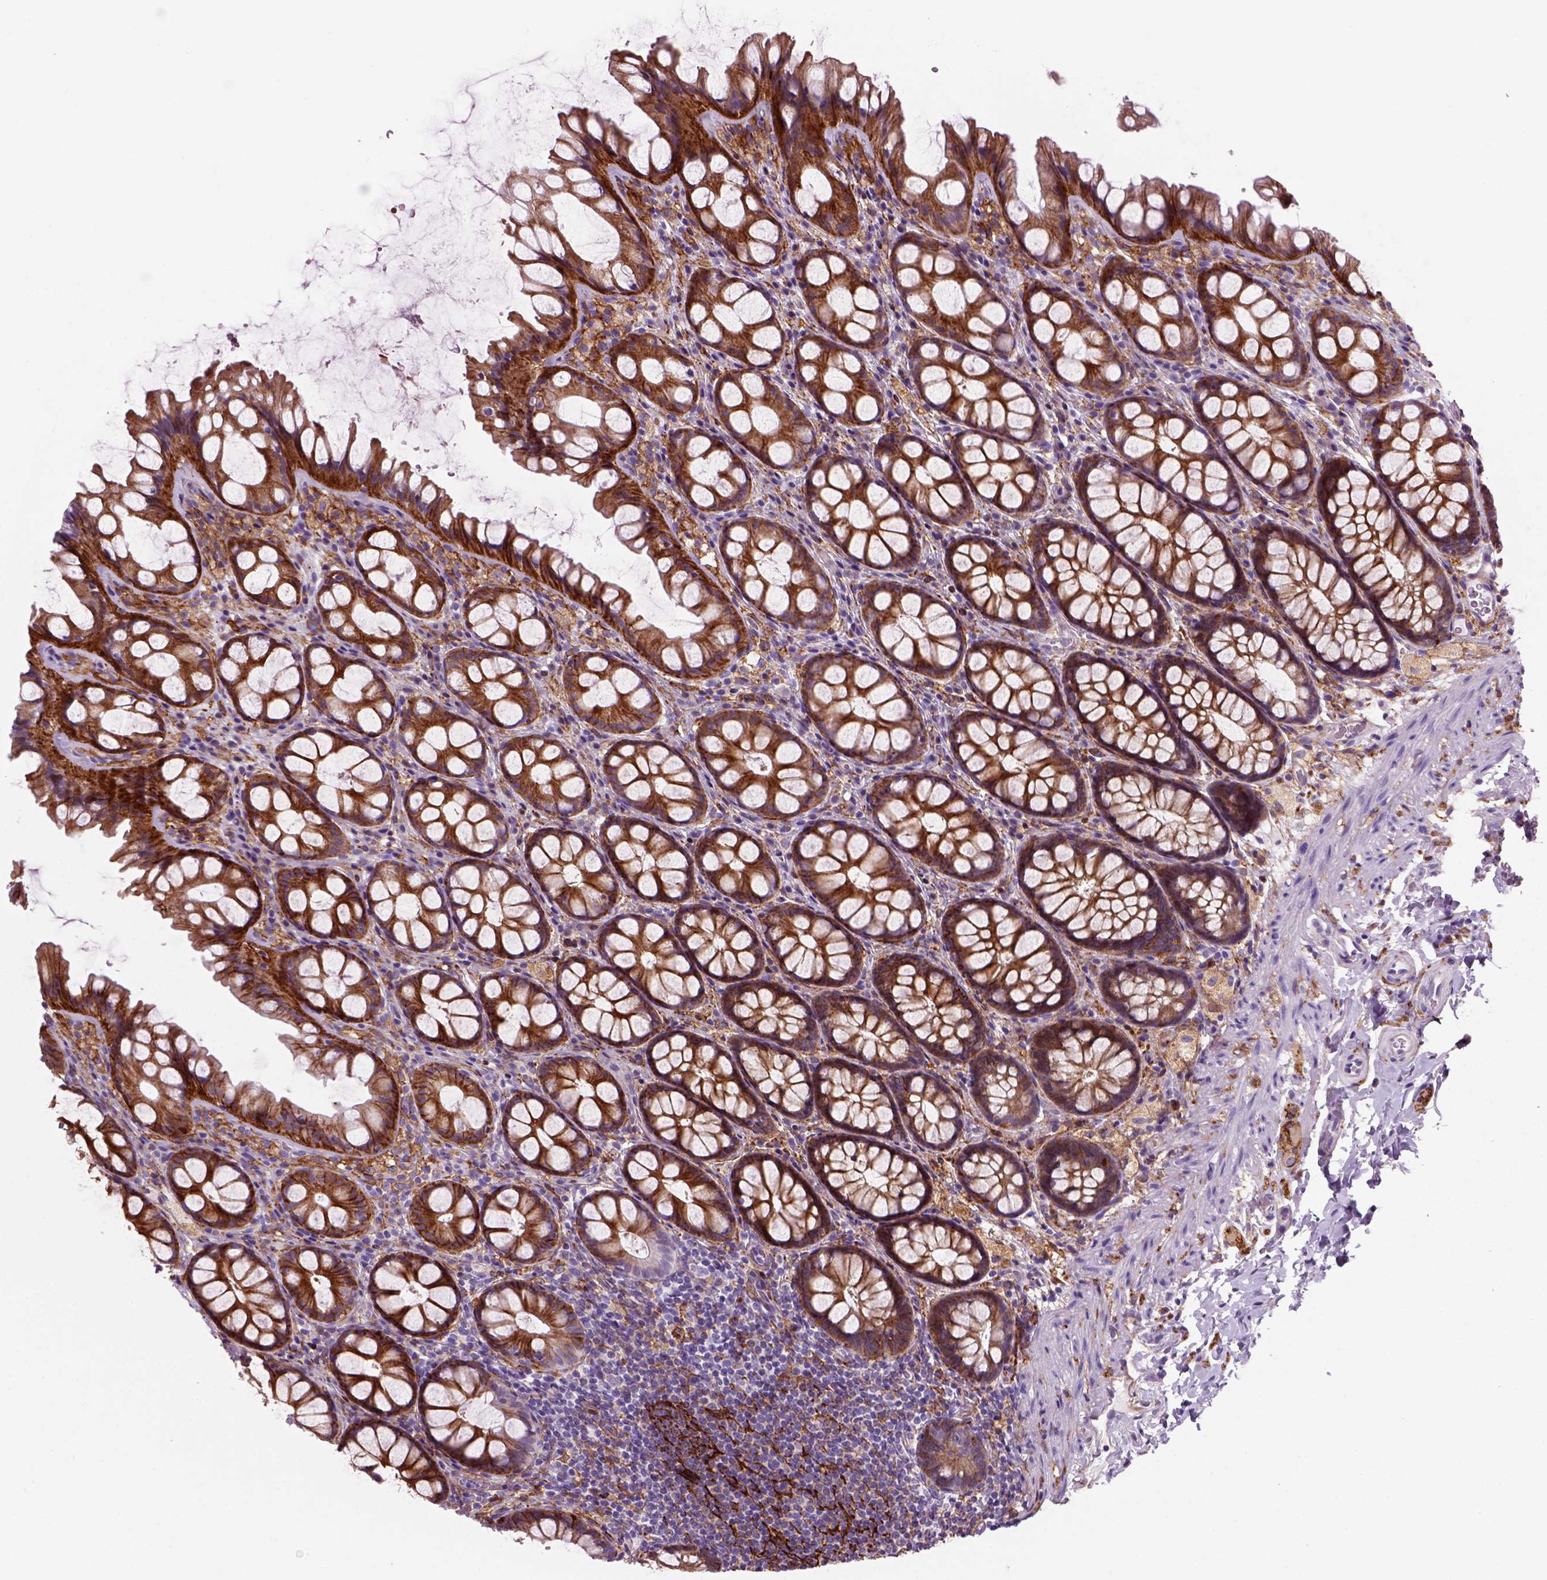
{"staining": {"intensity": "negative", "quantity": "none", "location": "none"}, "tissue": "colon", "cell_type": "Endothelial cells", "image_type": "normal", "snomed": [{"axis": "morphology", "description": "Normal tissue, NOS"}, {"axis": "topography", "description": "Colon"}], "caption": "Immunohistochemistry histopathology image of unremarkable colon: colon stained with DAB (3,3'-diaminobenzidine) reveals no significant protein expression in endothelial cells. Nuclei are stained in blue.", "gene": "MARCKS", "patient": {"sex": "male", "age": 47}}